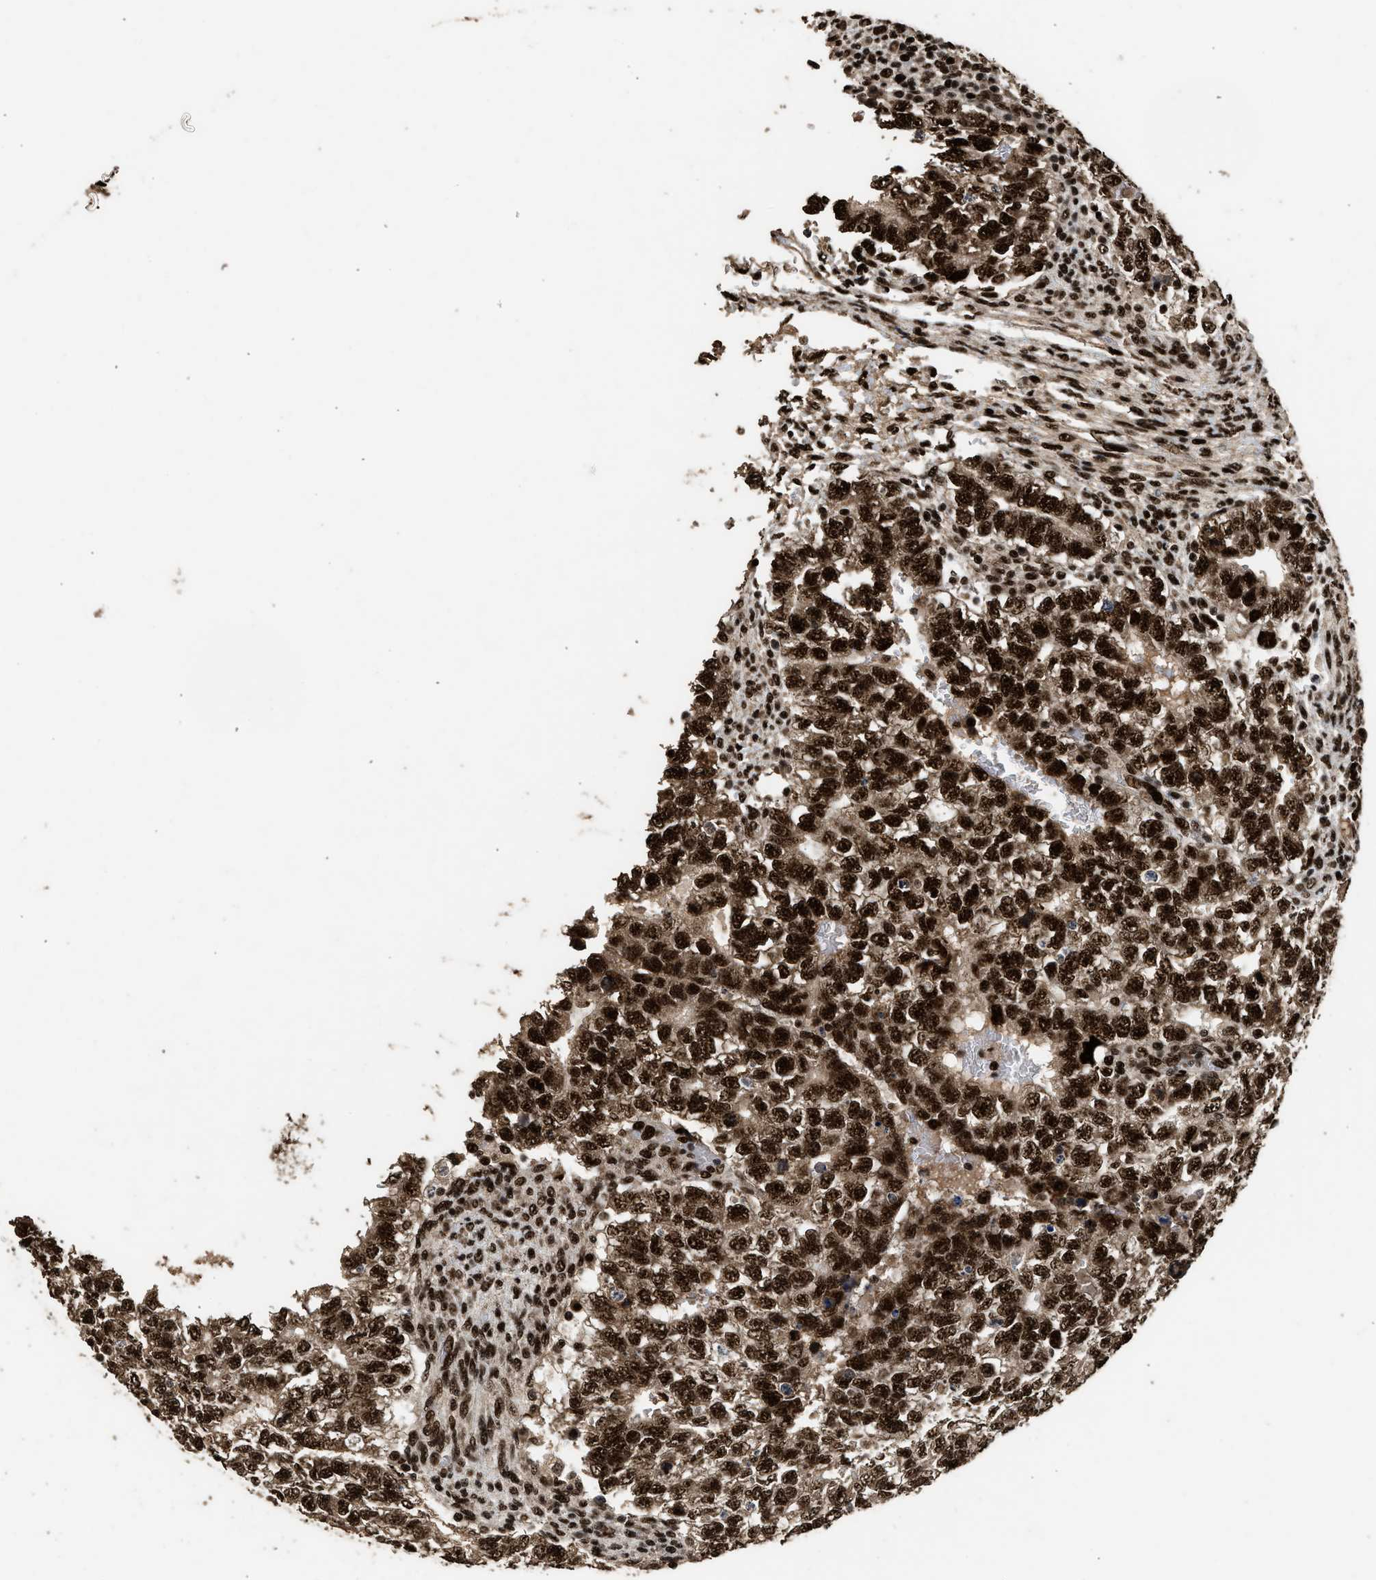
{"staining": {"intensity": "strong", "quantity": ">75%", "location": "nuclear"}, "tissue": "testis cancer", "cell_type": "Tumor cells", "image_type": "cancer", "snomed": [{"axis": "morphology", "description": "Carcinoma, Embryonal, NOS"}, {"axis": "topography", "description": "Testis"}], "caption": "Strong nuclear protein positivity is seen in approximately >75% of tumor cells in testis embryonal carcinoma.", "gene": "PPP4R3B", "patient": {"sex": "male", "age": 28}}